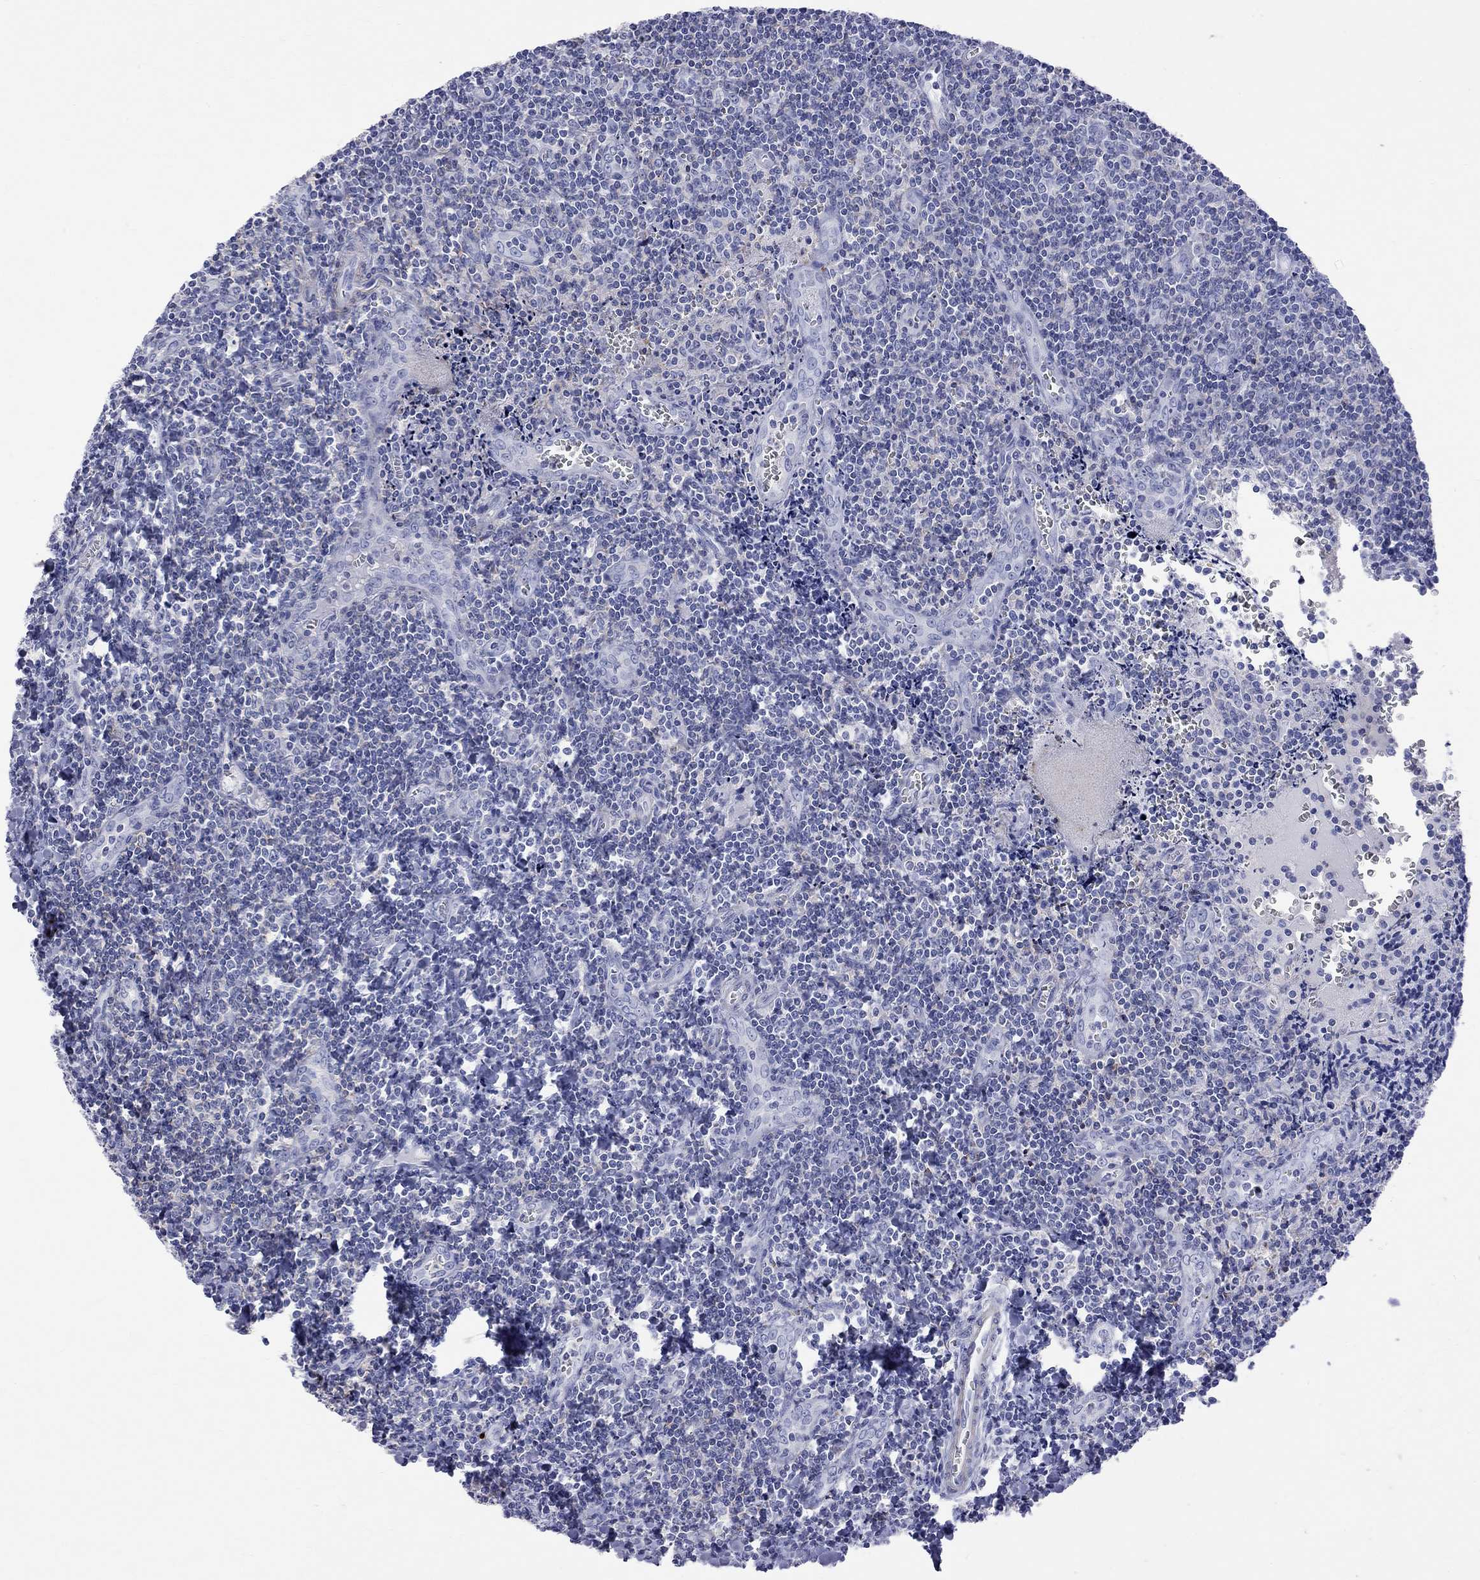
{"staining": {"intensity": "negative", "quantity": "none", "location": "none"}, "tissue": "tonsil", "cell_type": "Germinal center cells", "image_type": "normal", "snomed": [{"axis": "morphology", "description": "Normal tissue, NOS"}, {"axis": "morphology", "description": "Inflammation, NOS"}, {"axis": "topography", "description": "Tonsil"}], "caption": "The image reveals no staining of germinal center cells in unremarkable tonsil.", "gene": "S100A3", "patient": {"sex": "female", "age": 31}}